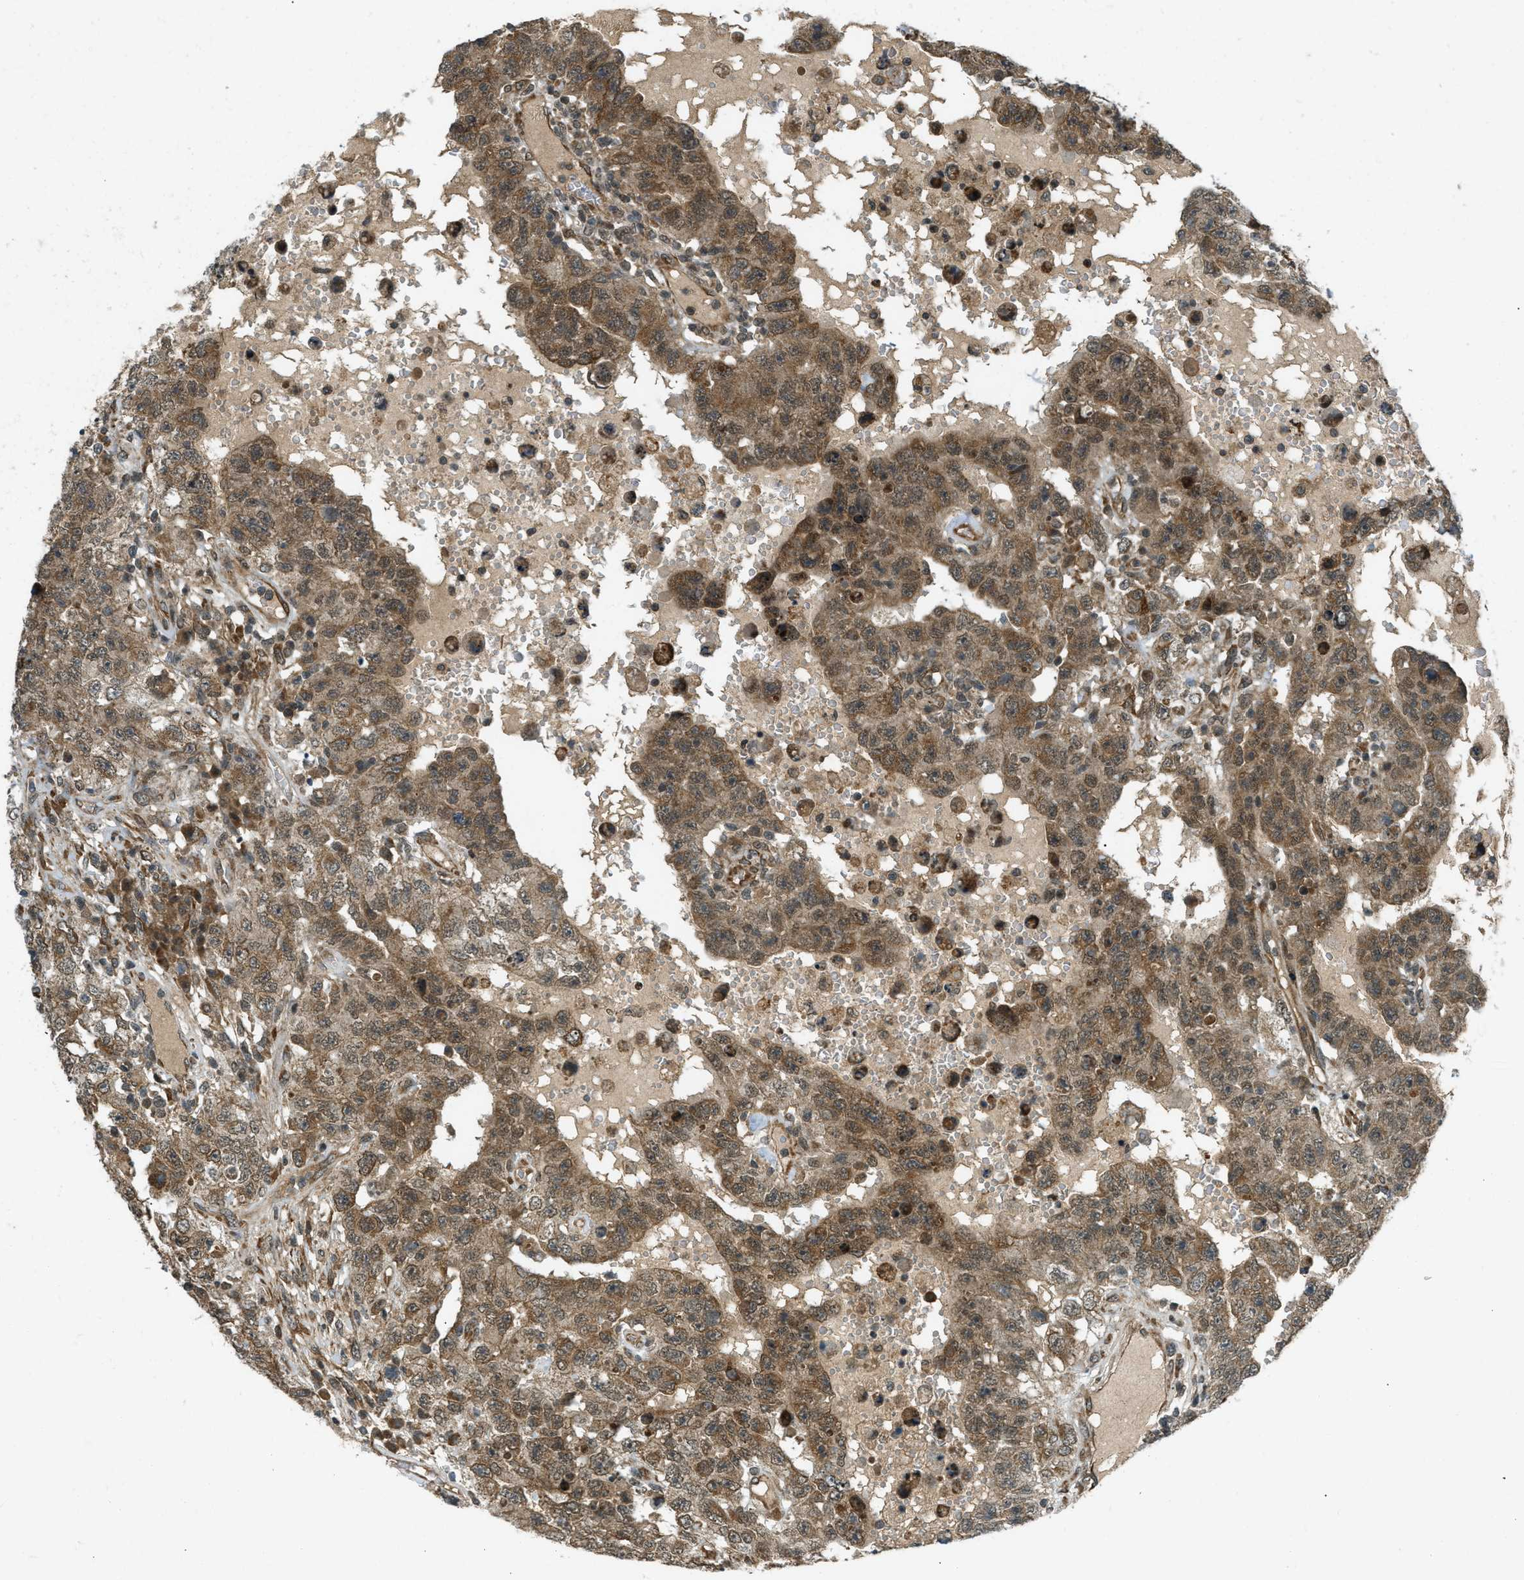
{"staining": {"intensity": "moderate", "quantity": ">75%", "location": "cytoplasmic/membranous"}, "tissue": "testis cancer", "cell_type": "Tumor cells", "image_type": "cancer", "snomed": [{"axis": "morphology", "description": "Carcinoma, Embryonal, NOS"}, {"axis": "topography", "description": "Testis"}], "caption": "The immunohistochemical stain shows moderate cytoplasmic/membranous positivity in tumor cells of testis cancer (embryonal carcinoma) tissue. Using DAB (brown) and hematoxylin (blue) stains, captured at high magnification using brightfield microscopy.", "gene": "EIF2AK3", "patient": {"sex": "male", "age": 26}}